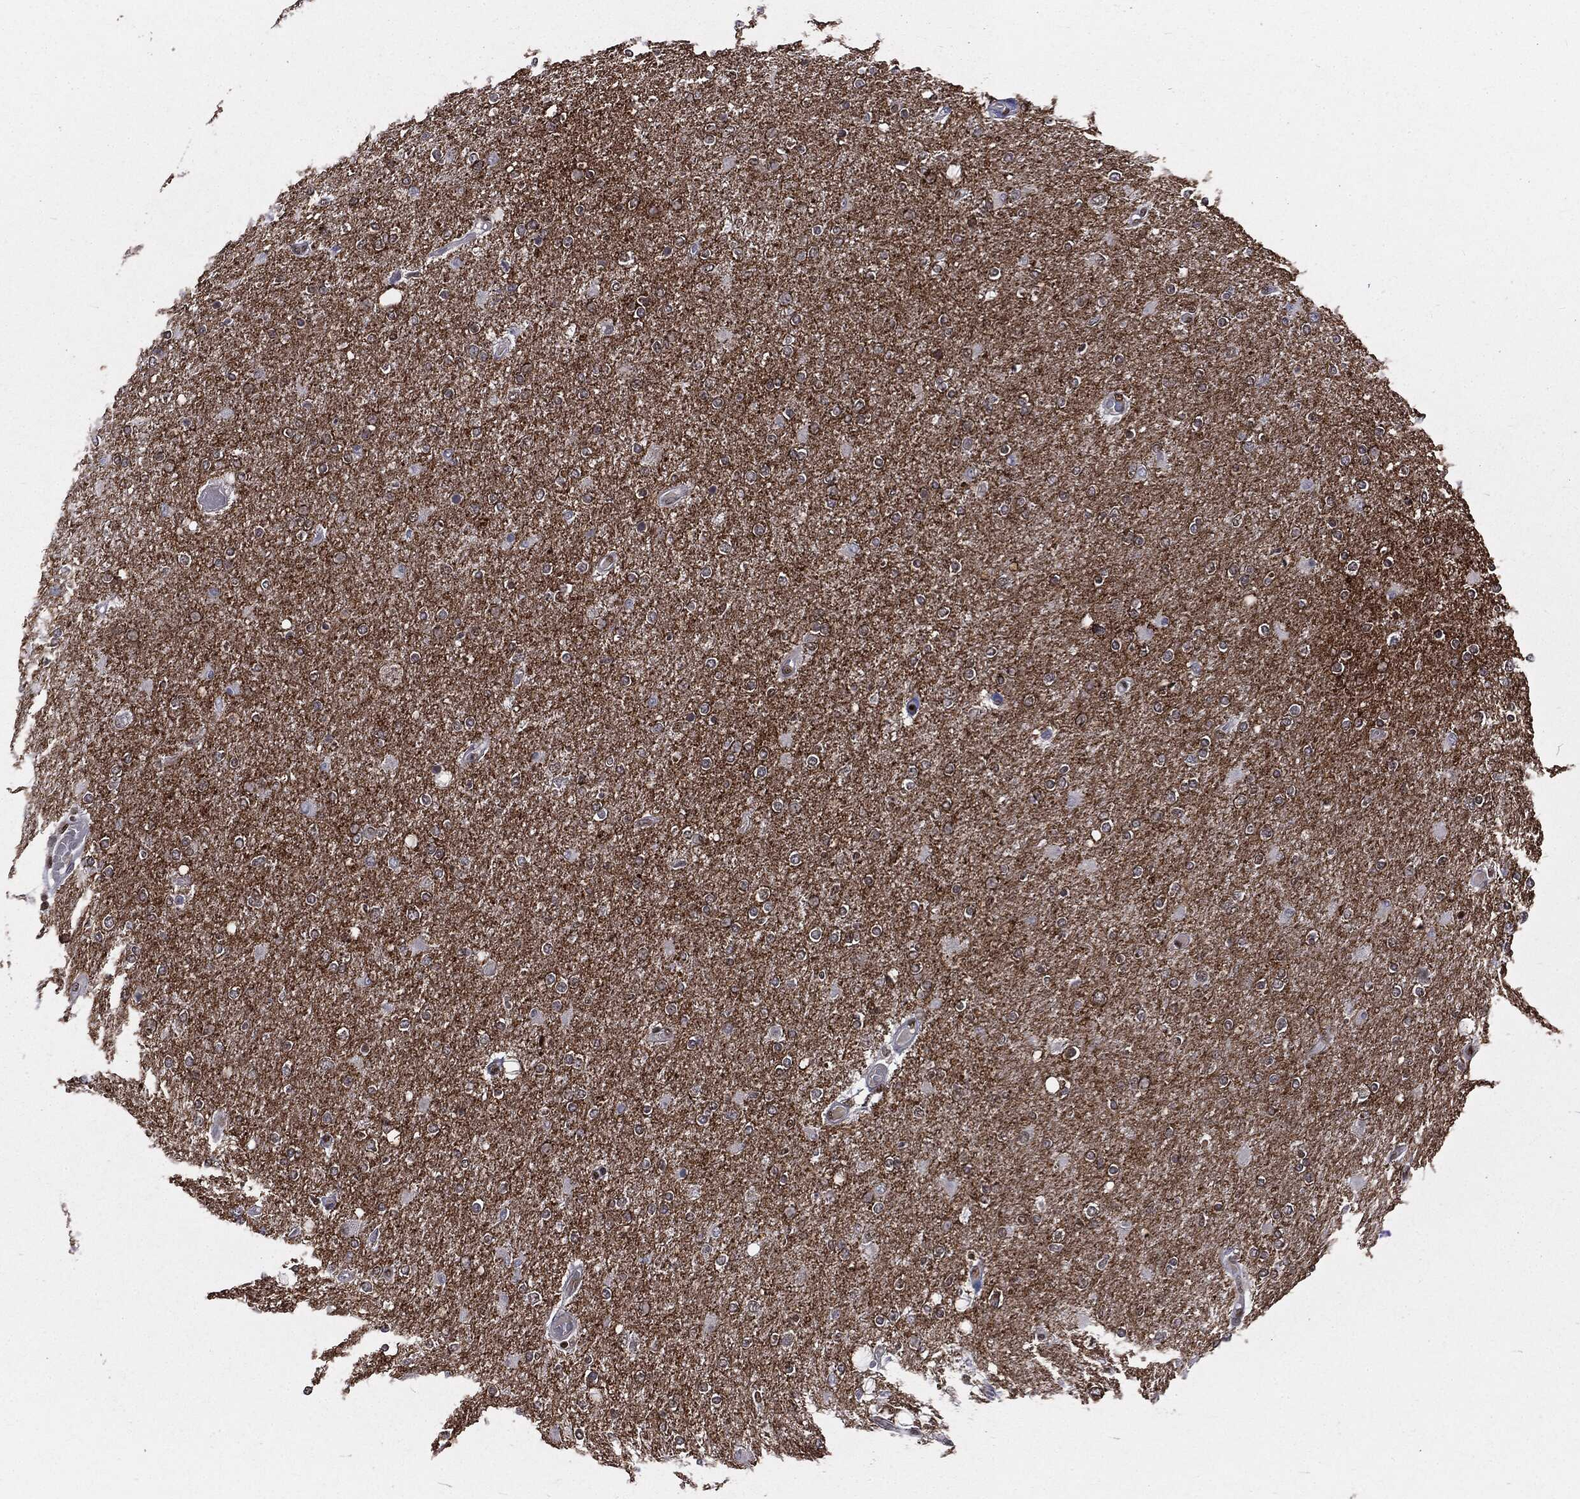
{"staining": {"intensity": "negative", "quantity": "none", "location": "none"}, "tissue": "glioma", "cell_type": "Tumor cells", "image_type": "cancer", "snomed": [{"axis": "morphology", "description": "Glioma, malignant, High grade"}, {"axis": "topography", "description": "Cerebral cortex"}], "caption": "DAB (3,3'-diaminobenzidine) immunohistochemical staining of malignant high-grade glioma demonstrates no significant positivity in tumor cells. Brightfield microscopy of immunohistochemistry (IHC) stained with DAB (3,3'-diaminobenzidine) (brown) and hematoxylin (blue), captured at high magnification.", "gene": "DPH2", "patient": {"sex": "male", "age": 70}}